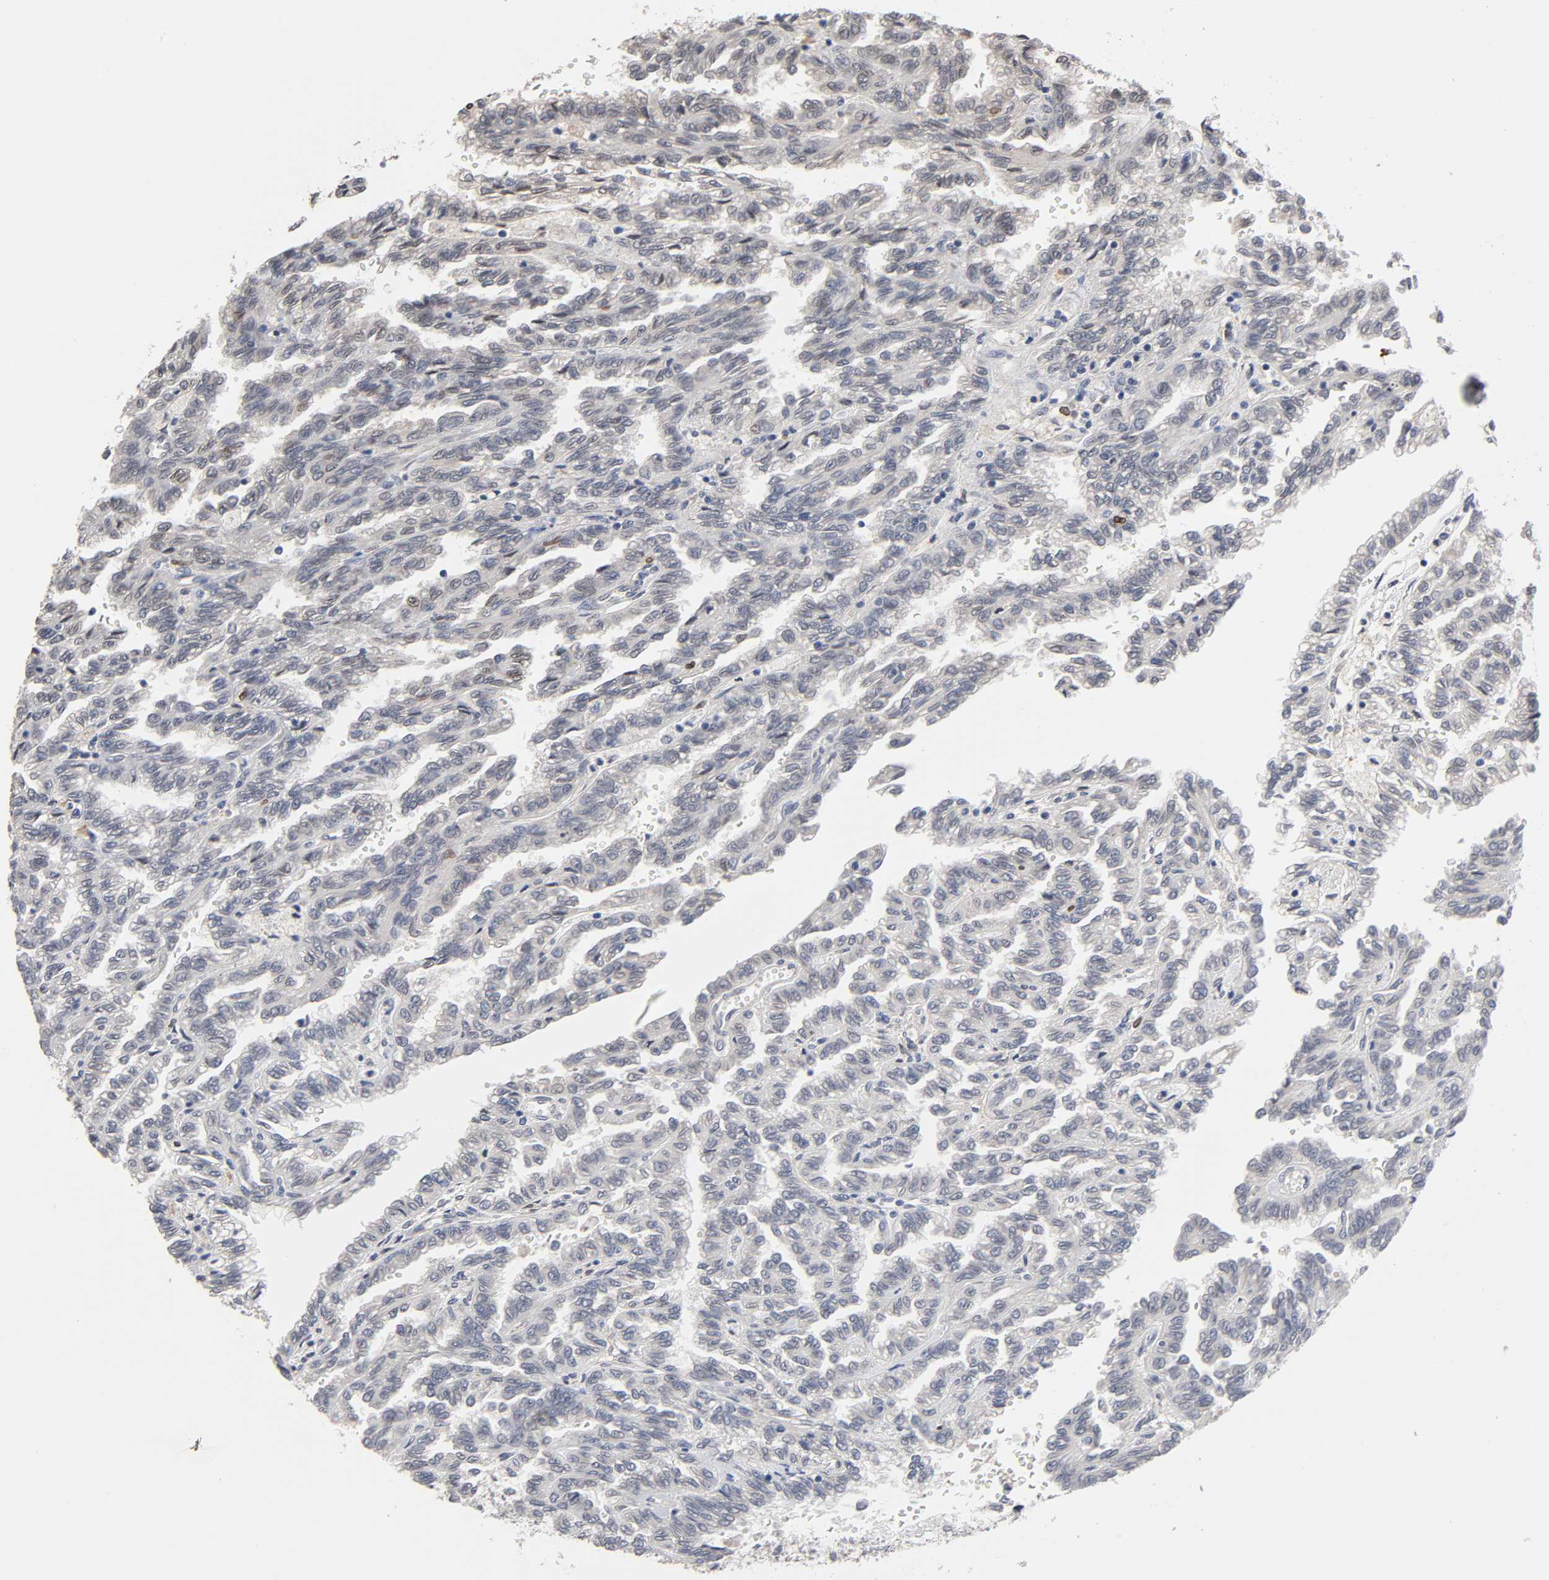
{"staining": {"intensity": "negative", "quantity": "none", "location": "none"}, "tissue": "renal cancer", "cell_type": "Tumor cells", "image_type": "cancer", "snomed": [{"axis": "morphology", "description": "Inflammation, NOS"}, {"axis": "morphology", "description": "Adenocarcinoma, NOS"}, {"axis": "topography", "description": "Kidney"}], "caption": "Renal adenocarcinoma was stained to show a protein in brown. There is no significant staining in tumor cells. (DAB IHC with hematoxylin counter stain).", "gene": "HDLBP", "patient": {"sex": "male", "age": 68}}